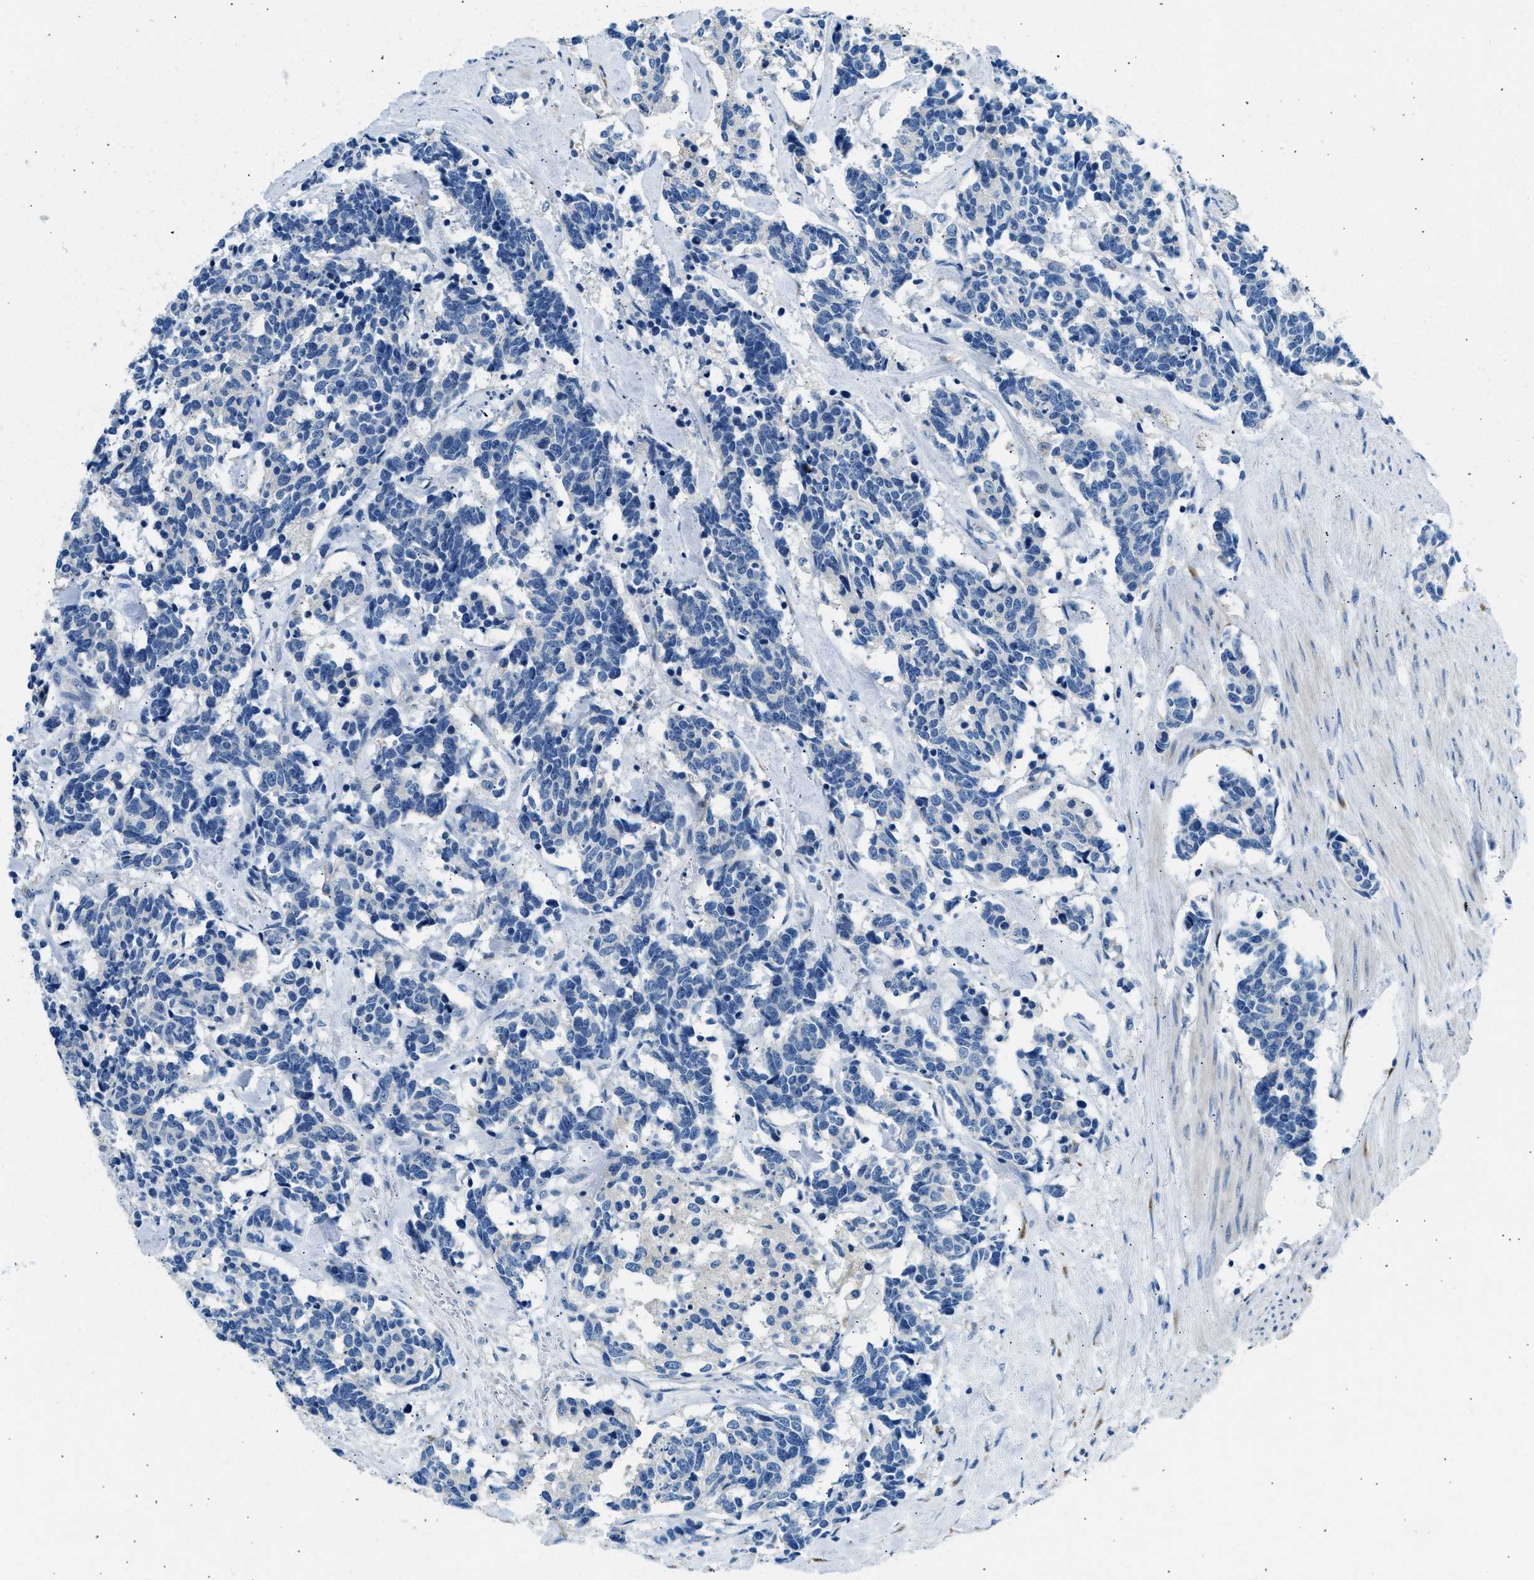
{"staining": {"intensity": "negative", "quantity": "none", "location": "none"}, "tissue": "carcinoid", "cell_type": "Tumor cells", "image_type": "cancer", "snomed": [{"axis": "morphology", "description": "Carcinoma, NOS"}, {"axis": "morphology", "description": "Carcinoid, malignant, NOS"}, {"axis": "topography", "description": "Urinary bladder"}], "caption": "Immunohistochemistry image of human carcinoid stained for a protein (brown), which shows no expression in tumor cells.", "gene": "CLDN18", "patient": {"sex": "male", "age": 57}}